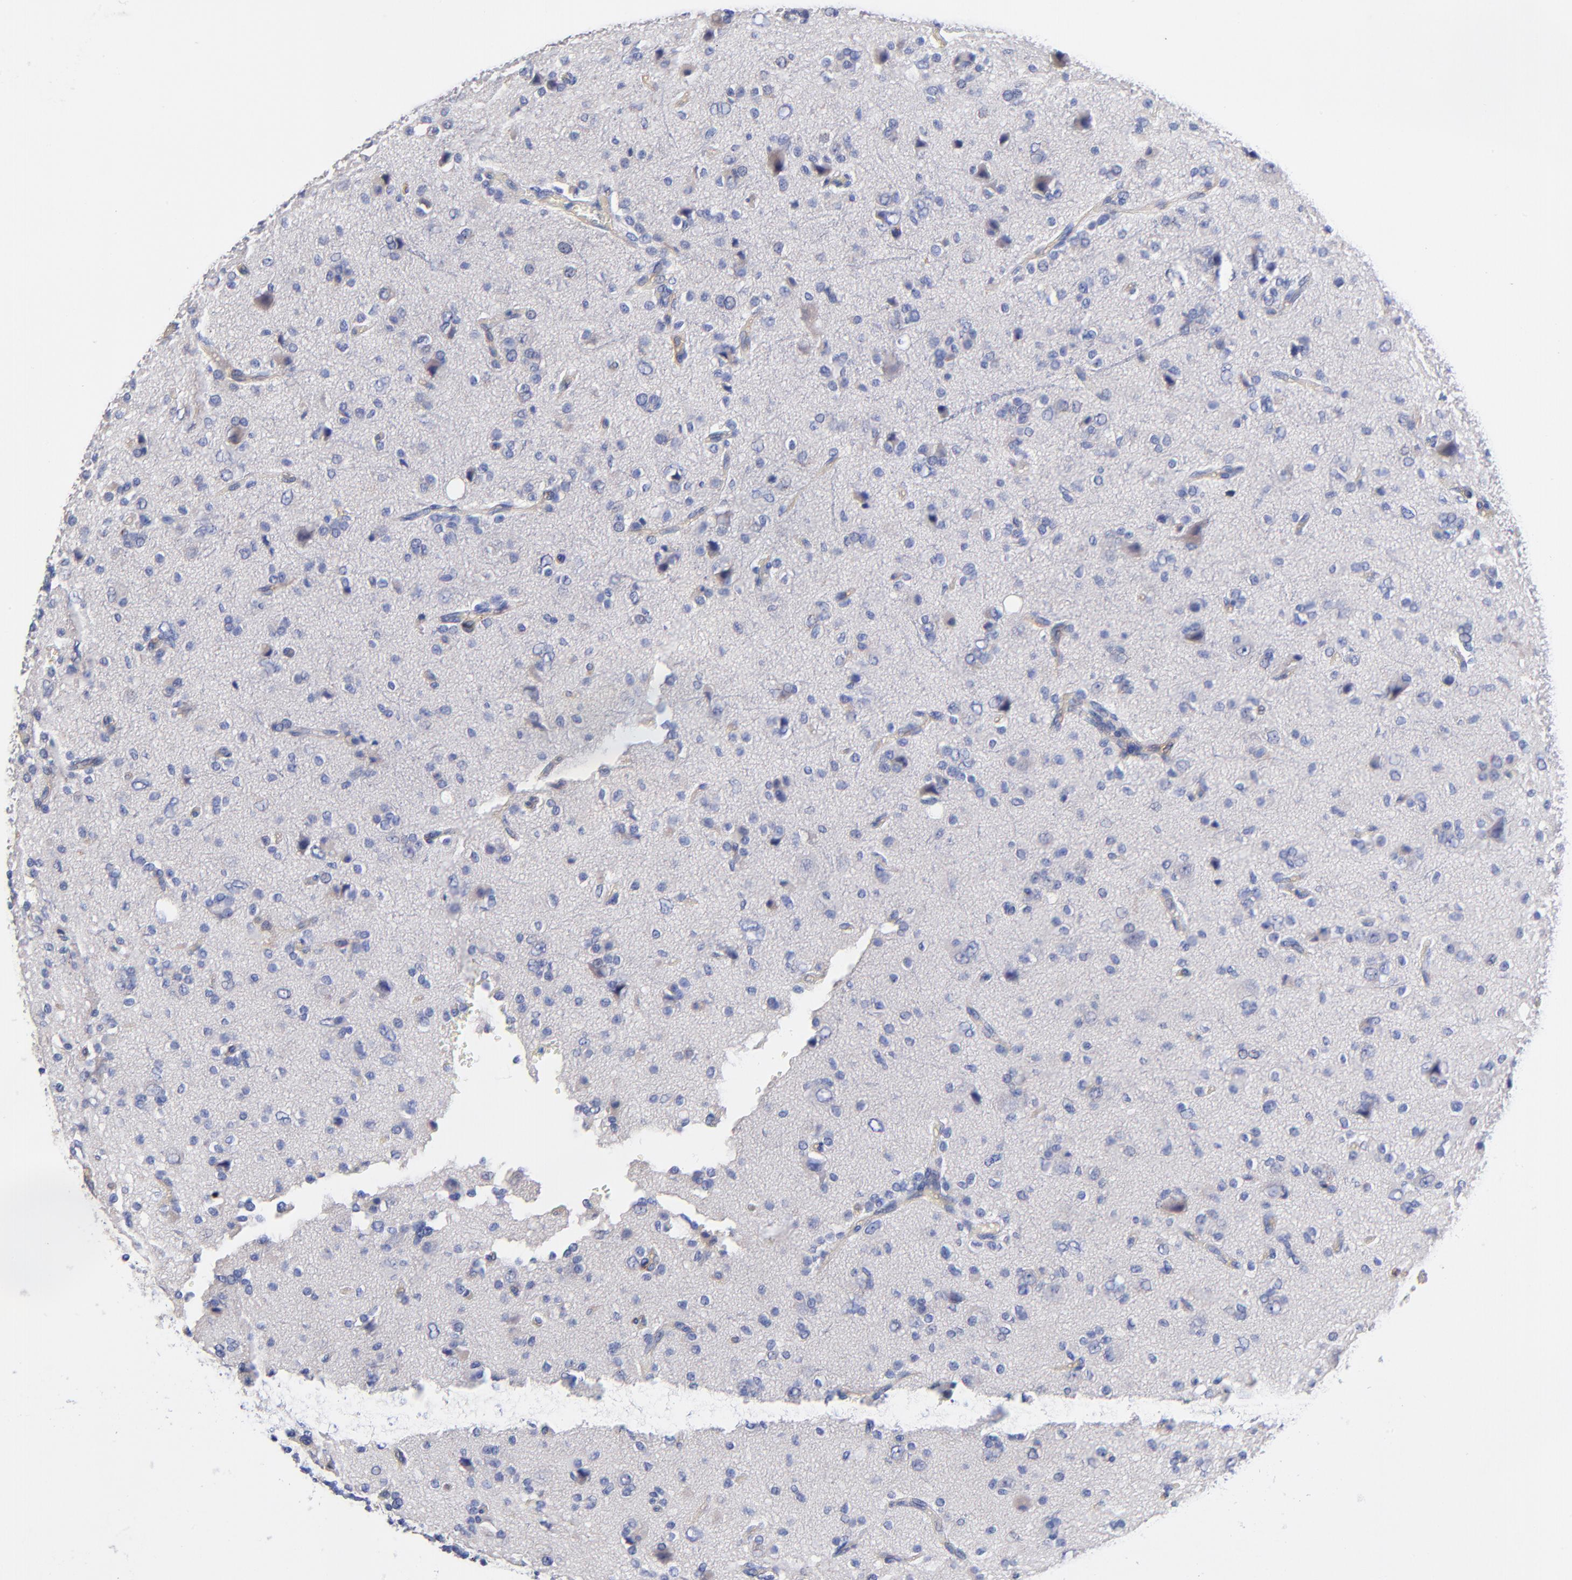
{"staining": {"intensity": "negative", "quantity": "none", "location": "none"}, "tissue": "glioma", "cell_type": "Tumor cells", "image_type": "cancer", "snomed": [{"axis": "morphology", "description": "Glioma, malignant, High grade"}, {"axis": "topography", "description": "Brain"}], "caption": "This is a photomicrograph of immunohistochemistry staining of malignant glioma (high-grade), which shows no positivity in tumor cells. (DAB (3,3'-diaminobenzidine) immunohistochemistry (IHC) visualized using brightfield microscopy, high magnification).", "gene": "SLC44A2", "patient": {"sex": "male", "age": 47}}